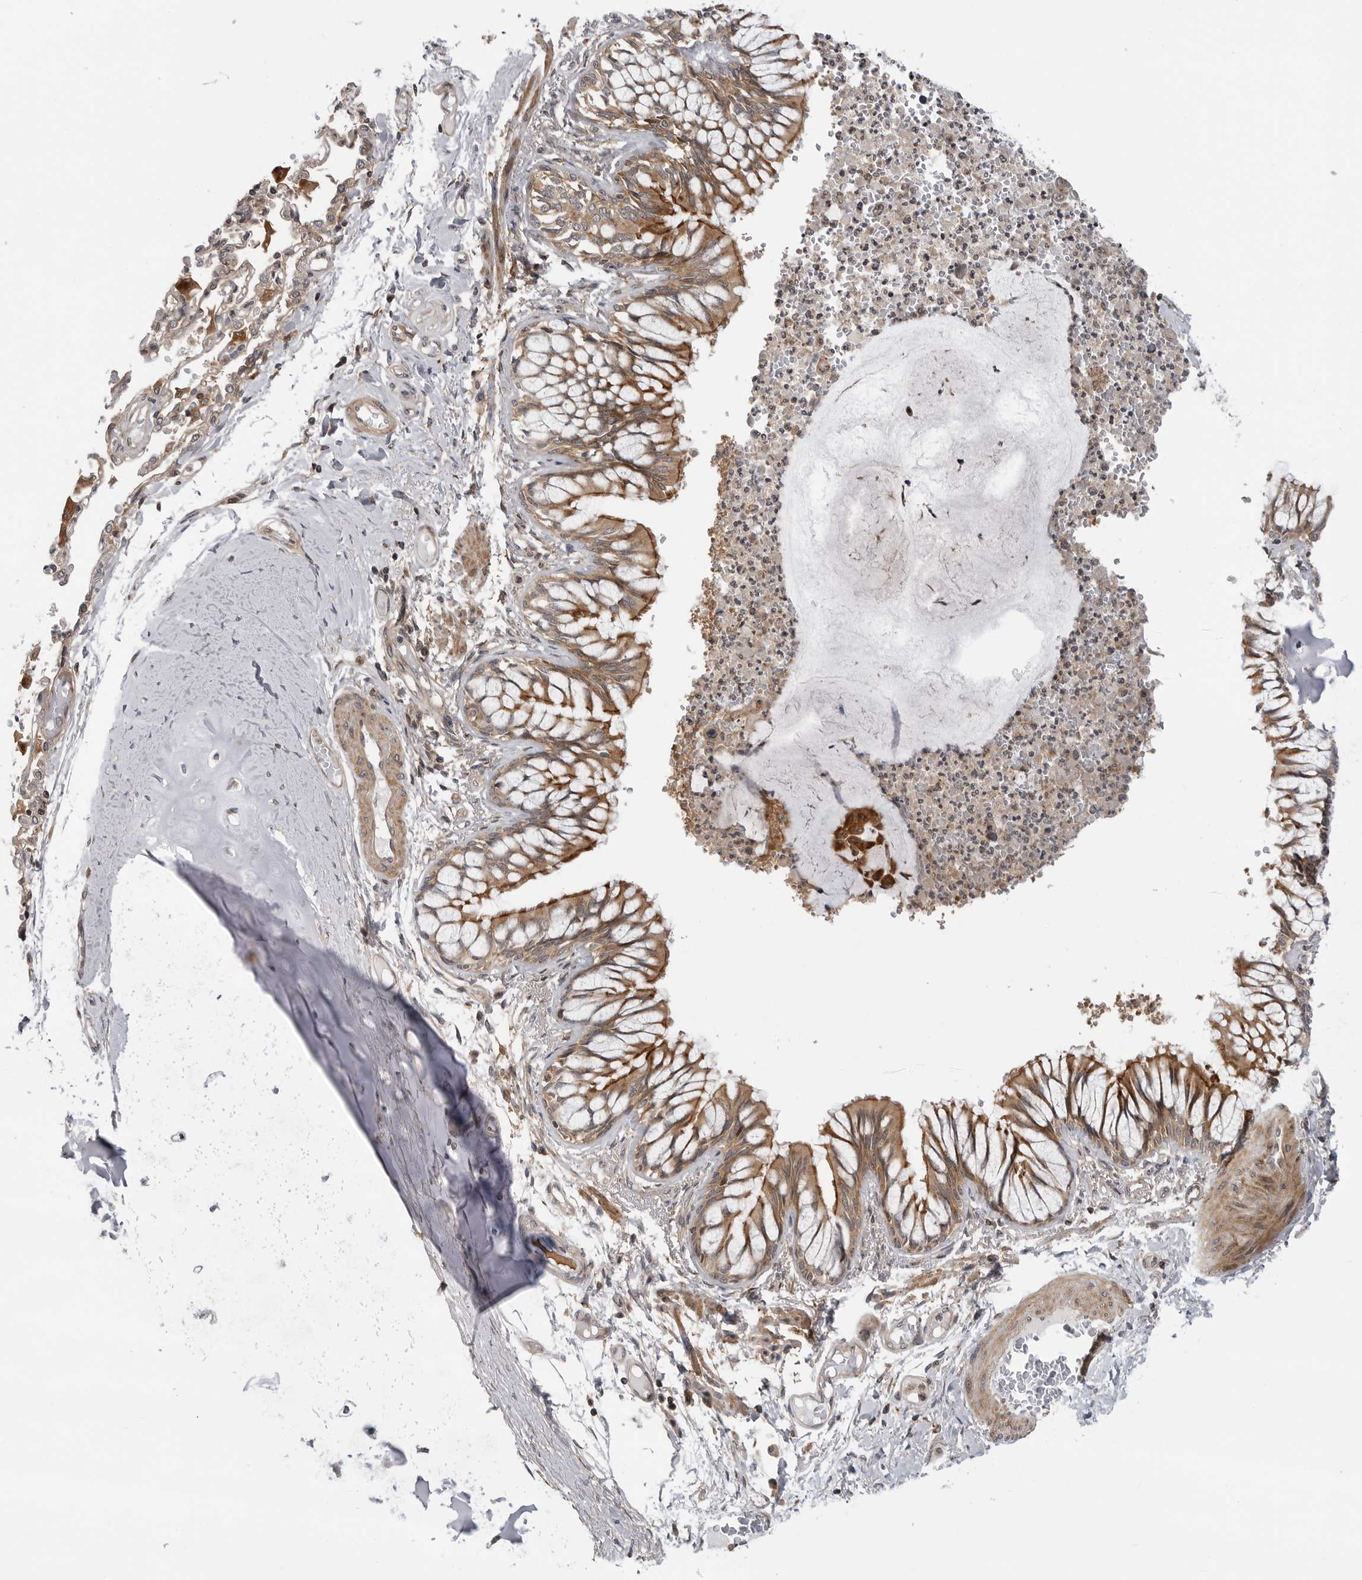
{"staining": {"intensity": "strong", "quantity": ">75%", "location": "cytoplasmic/membranous"}, "tissue": "bronchus", "cell_type": "Respiratory epithelial cells", "image_type": "normal", "snomed": [{"axis": "morphology", "description": "Normal tissue, NOS"}, {"axis": "topography", "description": "Cartilage tissue"}, {"axis": "topography", "description": "Bronchus"}, {"axis": "topography", "description": "Lung"}], "caption": "DAB immunohistochemical staining of benign human bronchus displays strong cytoplasmic/membranous protein expression in approximately >75% of respiratory epithelial cells.", "gene": "LRRC45", "patient": {"sex": "female", "age": 49}}